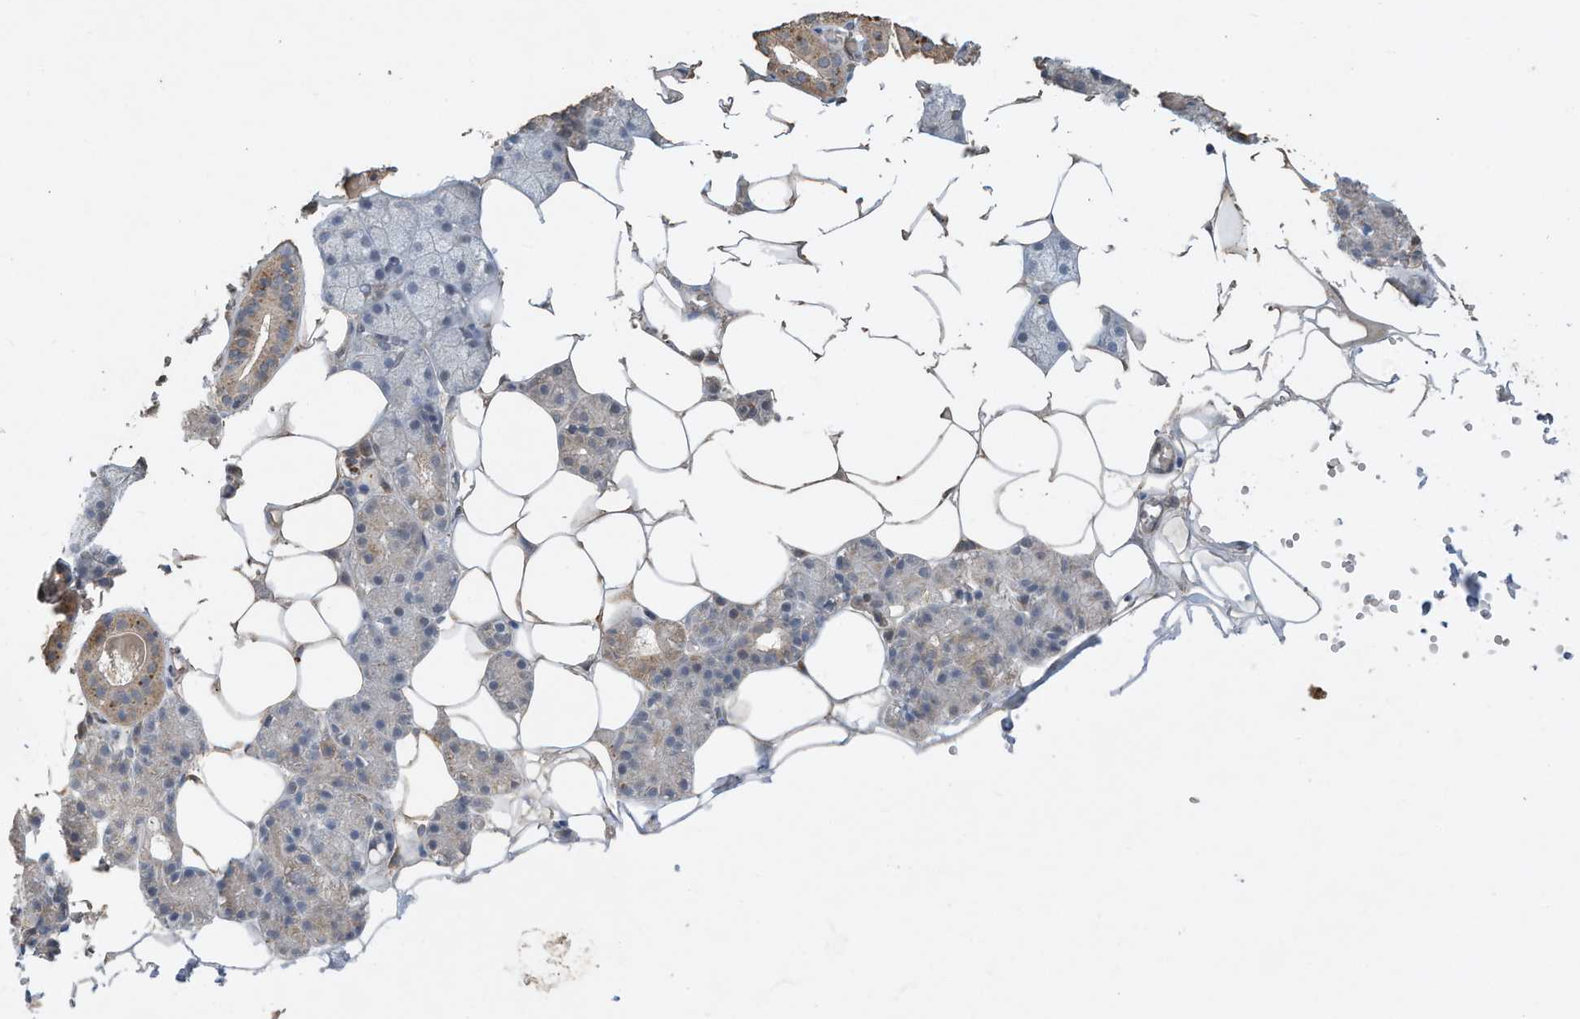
{"staining": {"intensity": "weak", "quantity": "<25%", "location": "cytoplasmic/membranous"}, "tissue": "salivary gland", "cell_type": "Glandular cells", "image_type": "normal", "snomed": [{"axis": "morphology", "description": "Normal tissue, NOS"}, {"axis": "topography", "description": "Salivary gland"}], "caption": "High power microscopy photomicrograph of an immunohistochemistry (IHC) histopathology image of normal salivary gland, revealing no significant positivity in glandular cells.", "gene": "CAPN13", "patient": {"sex": "male", "age": 62}}